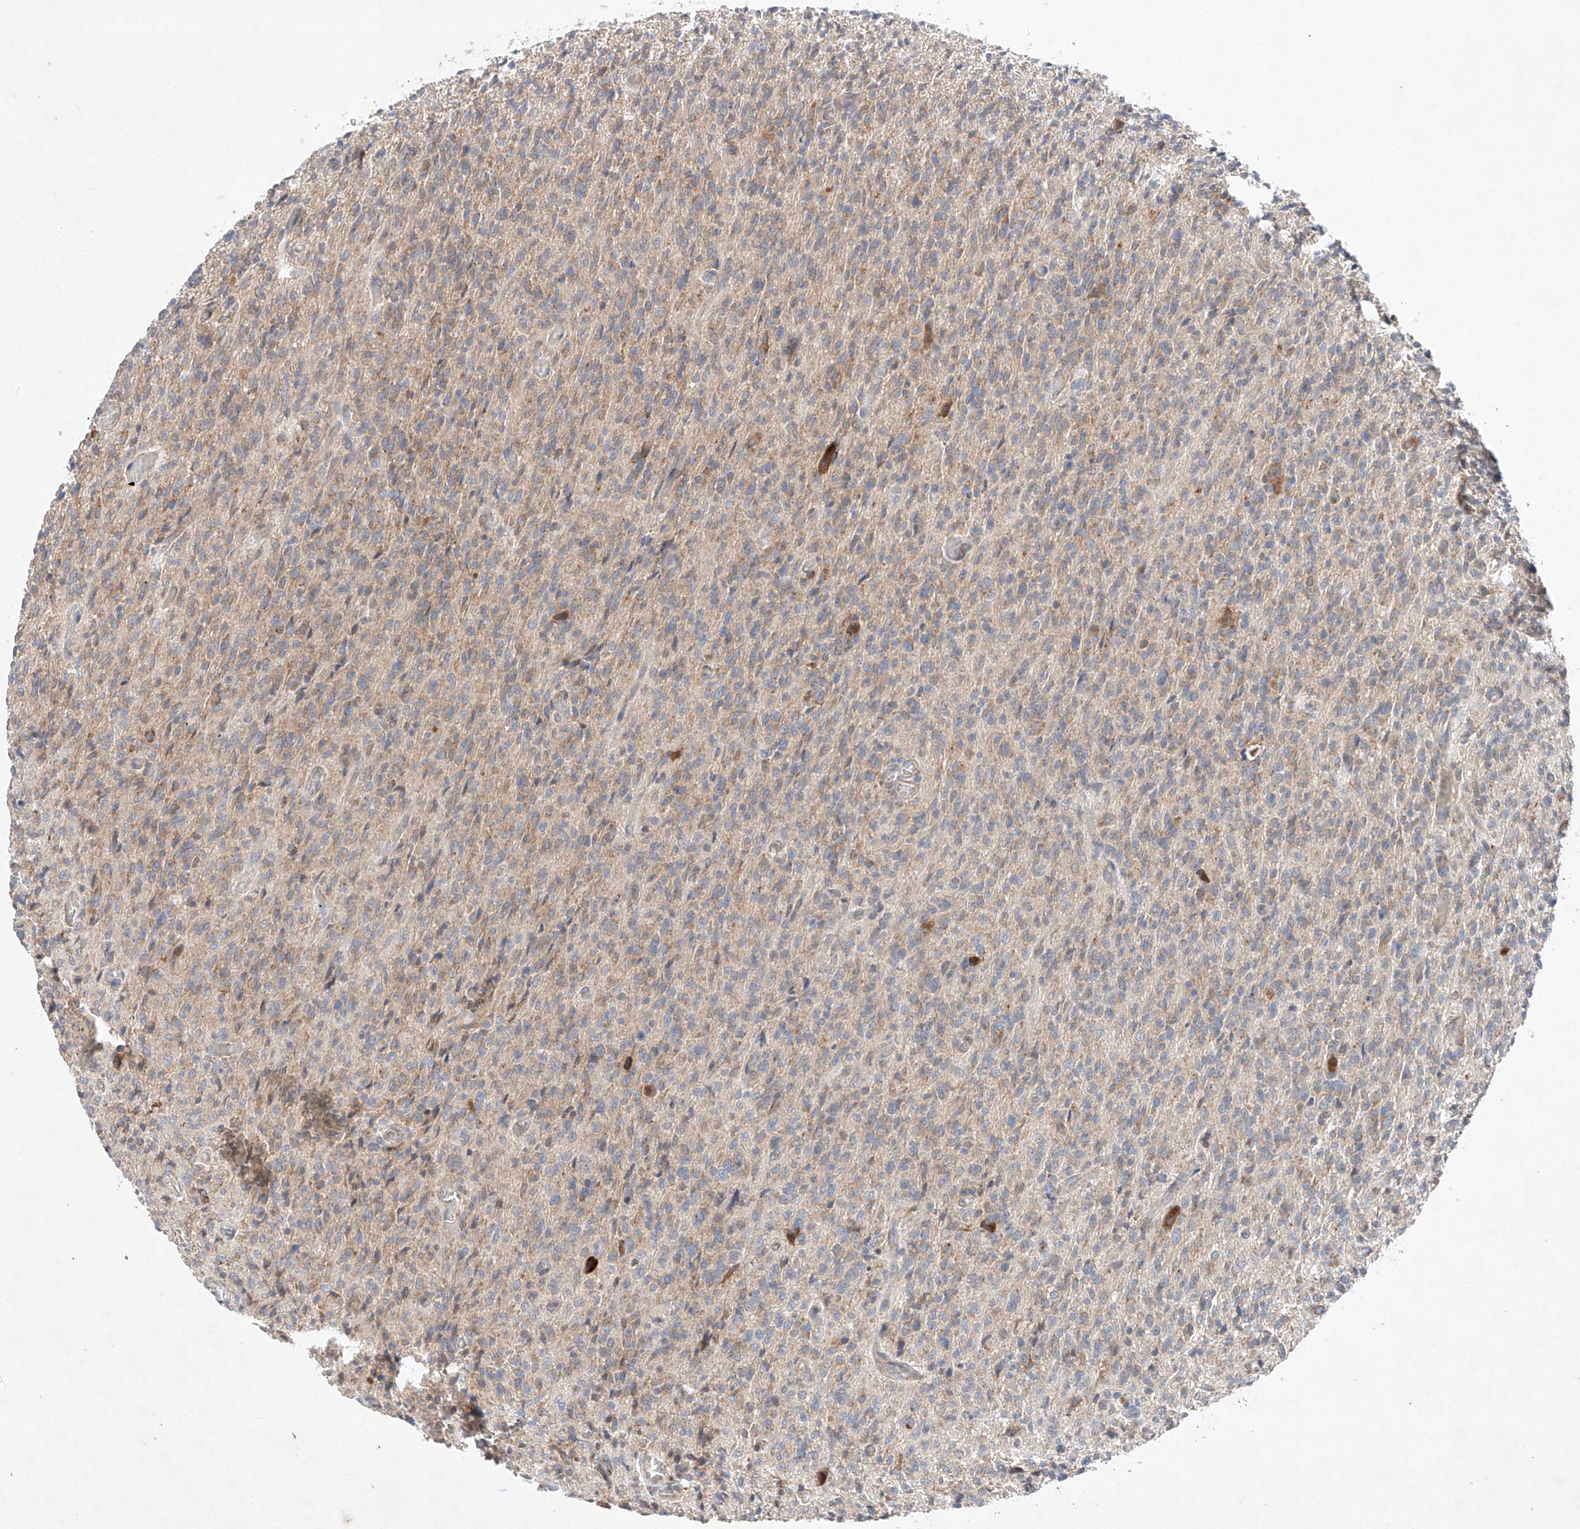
{"staining": {"intensity": "moderate", "quantity": "<25%", "location": "cytoplasmic/membranous"}, "tissue": "glioma", "cell_type": "Tumor cells", "image_type": "cancer", "snomed": [{"axis": "morphology", "description": "Glioma, malignant, High grade"}, {"axis": "topography", "description": "Brain"}], "caption": "Tumor cells reveal low levels of moderate cytoplasmic/membranous staining in approximately <25% of cells in human glioma.", "gene": "FASTK", "patient": {"sex": "female", "age": 57}}